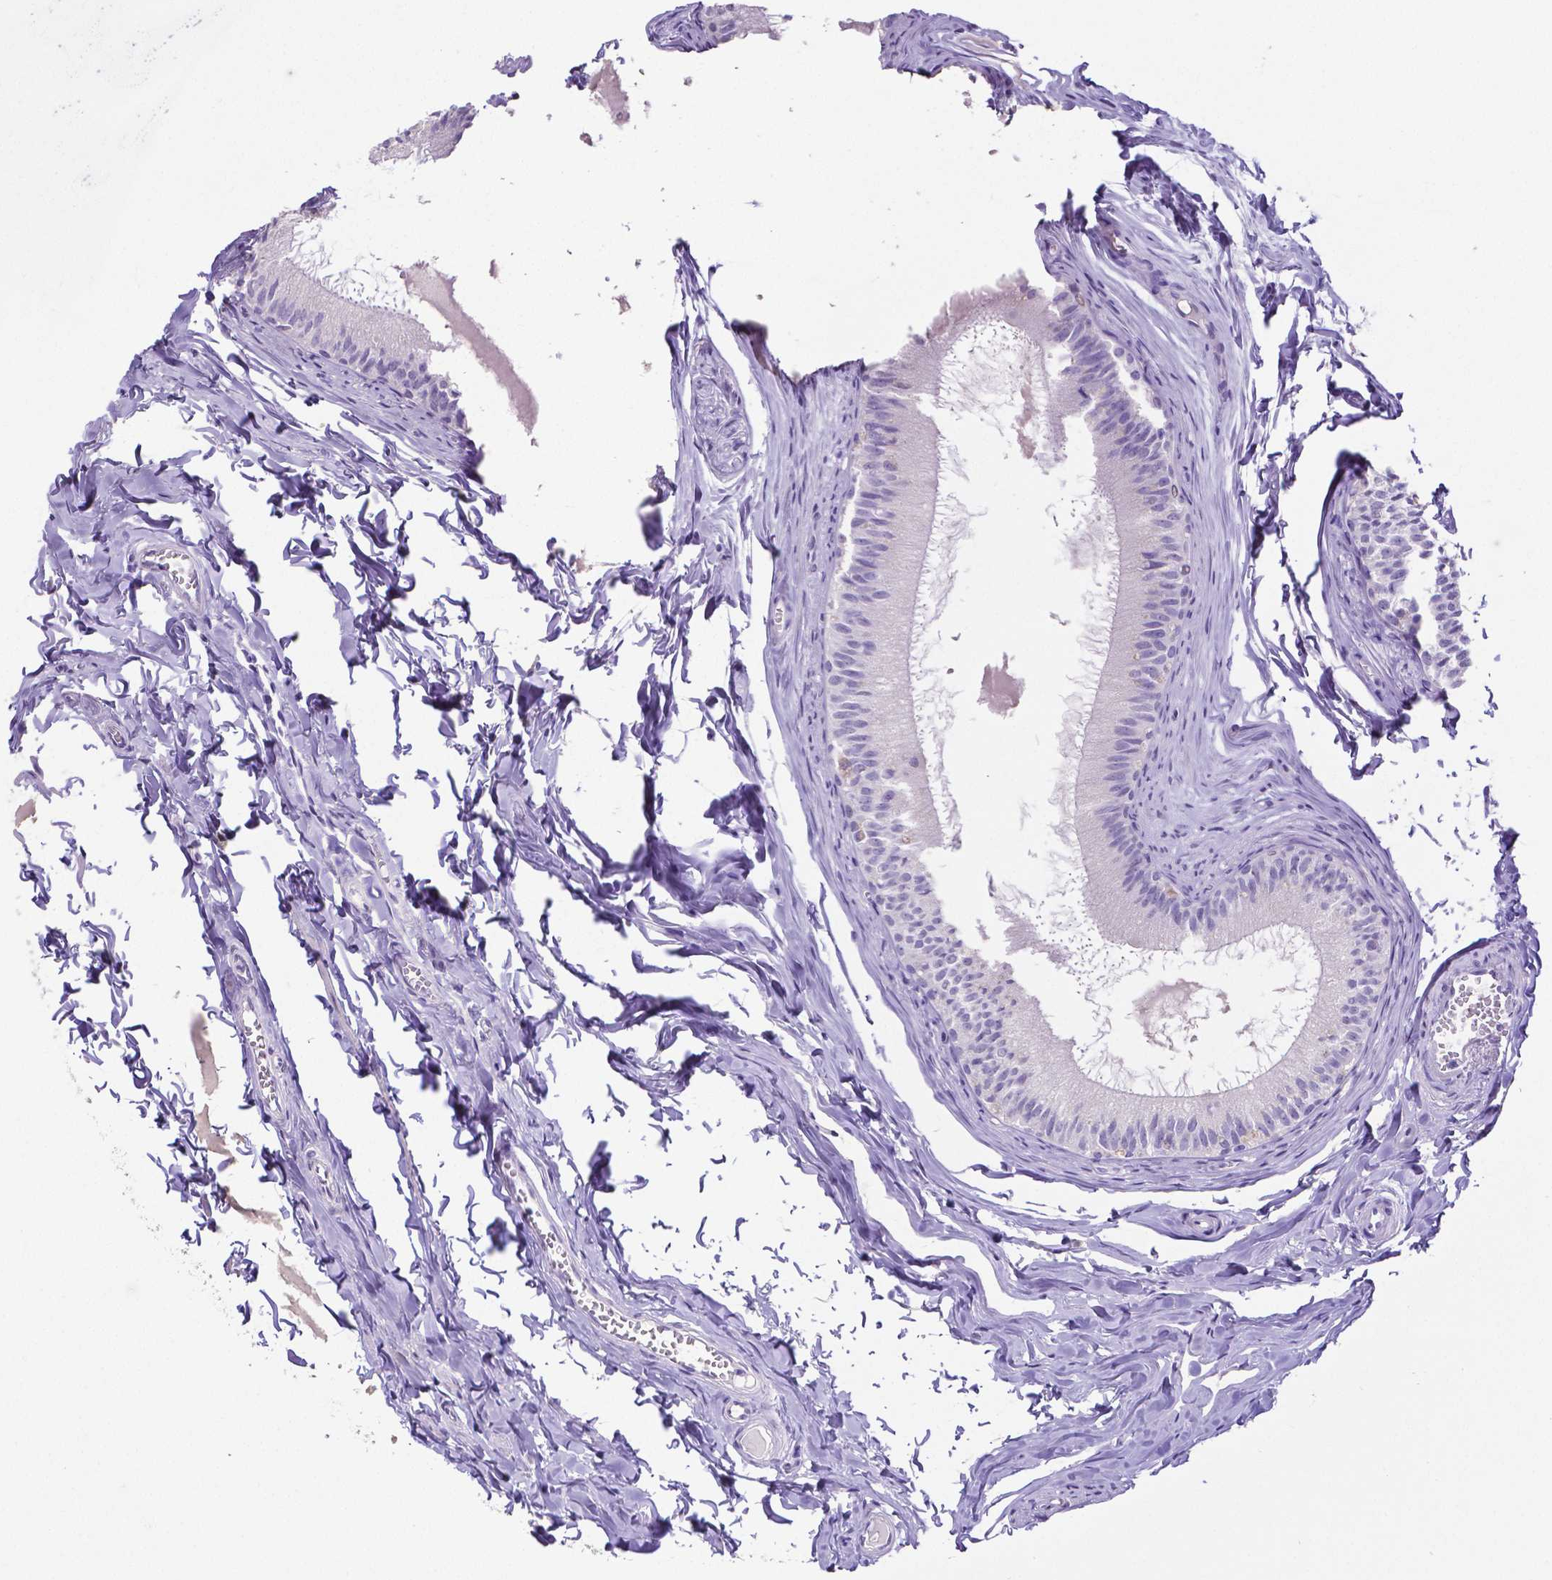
{"staining": {"intensity": "negative", "quantity": "none", "location": "none"}, "tissue": "epididymis", "cell_type": "Glandular cells", "image_type": "normal", "snomed": [{"axis": "morphology", "description": "Normal tissue, NOS"}, {"axis": "topography", "description": "Epididymis"}], "caption": "IHC of benign human epididymis shows no positivity in glandular cells. Brightfield microscopy of immunohistochemistry (IHC) stained with DAB (3,3'-diaminobenzidine) (brown) and hematoxylin (blue), captured at high magnification.", "gene": "SATB2", "patient": {"sex": "male", "age": 45}}